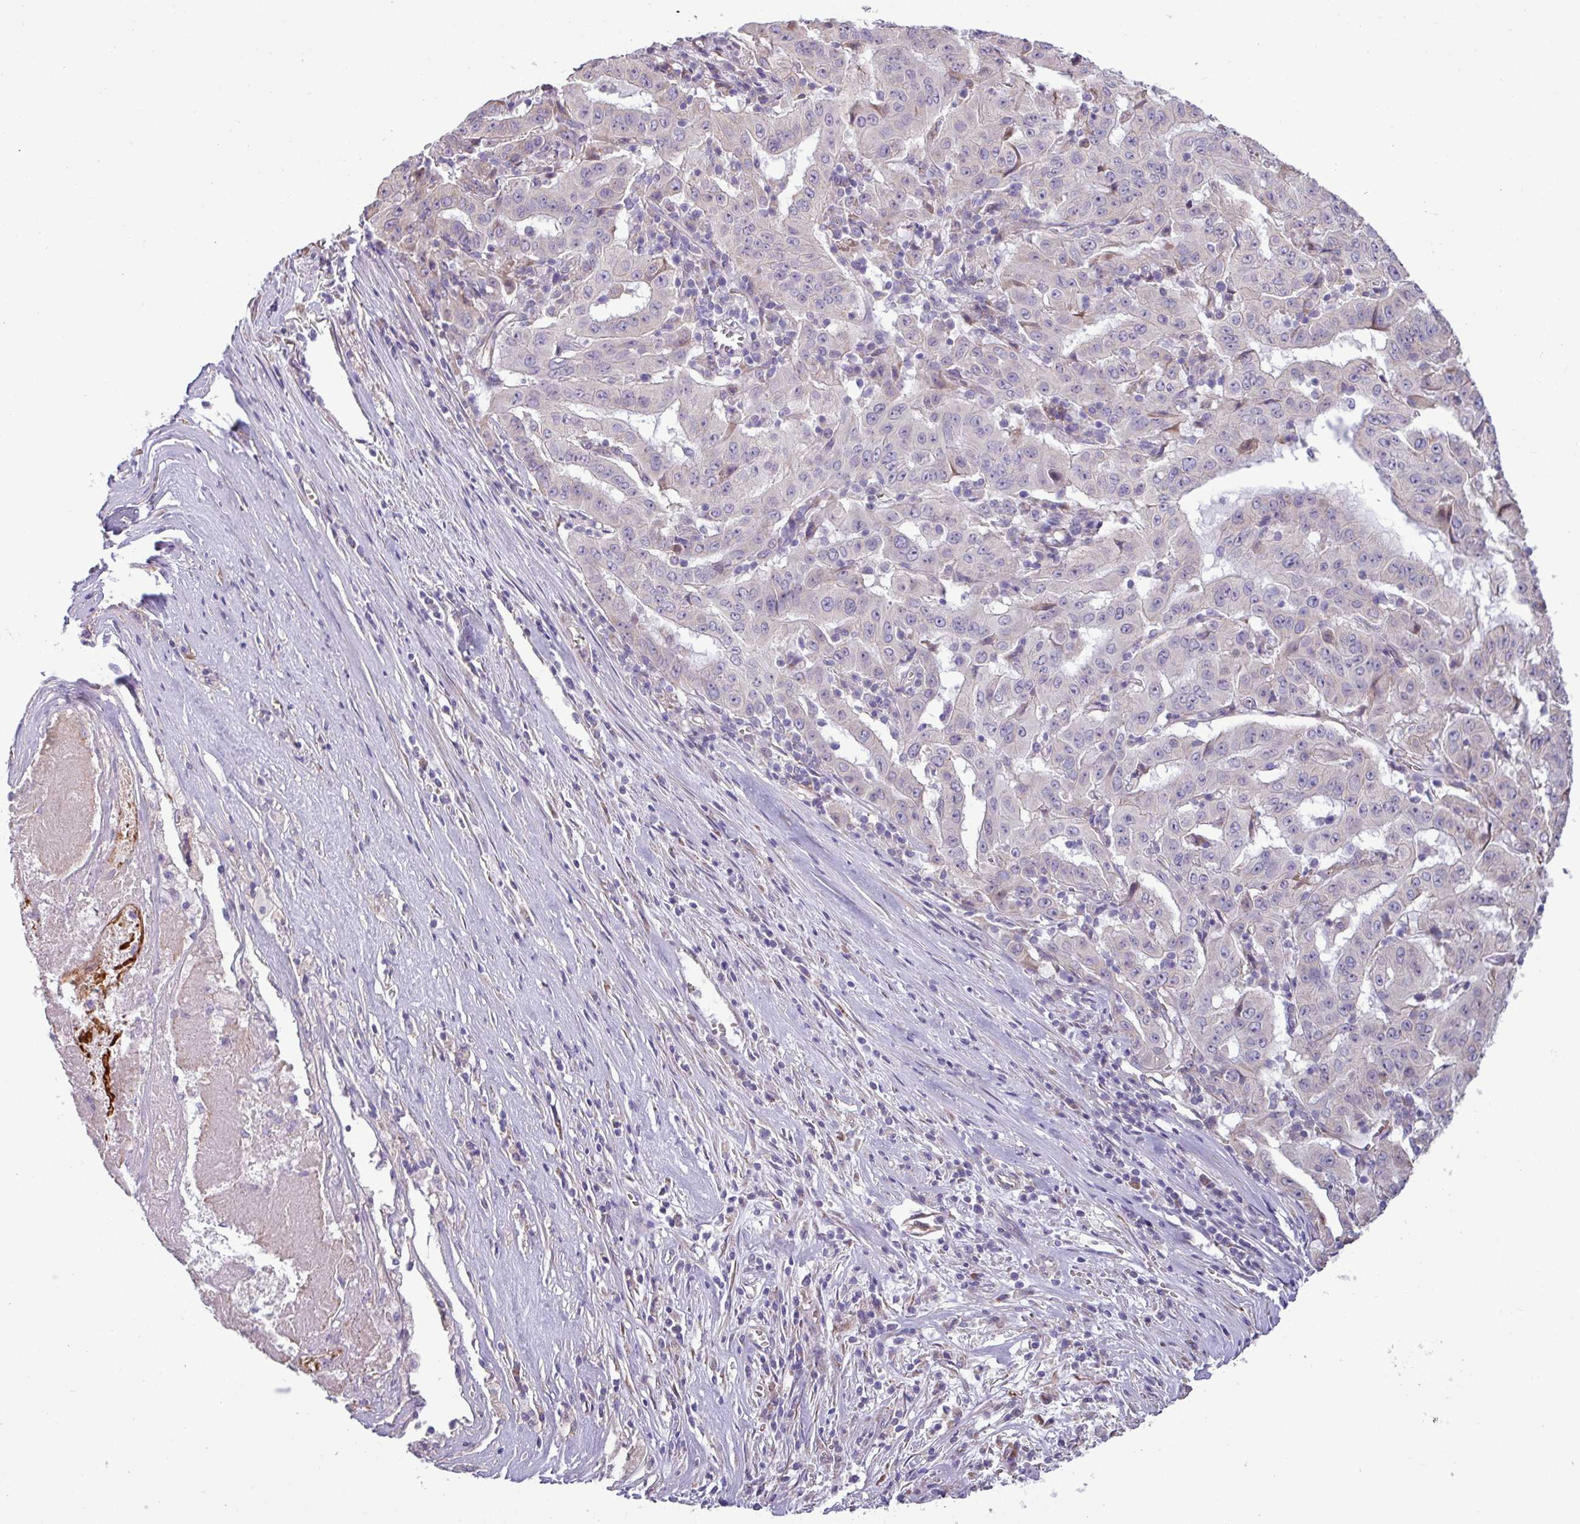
{"staining": {"intensity": "negative", "quantity": "none", "location": "none"}, "tissue": "pancreatic cancer", "cell_type": "Tumor cells", "image_type": "cancer", "snomed": [{"axis": "morphology", "description": "Adenocarcinoma, NOS"}, {"axis": "topography", "description": "Pancreas"}], "caption": "A photomicrograph of human pancreatic cancer is negative for staining in tumor cells.", "gene": "IRGC", "patient": {"sex": "male", "age": 63}}